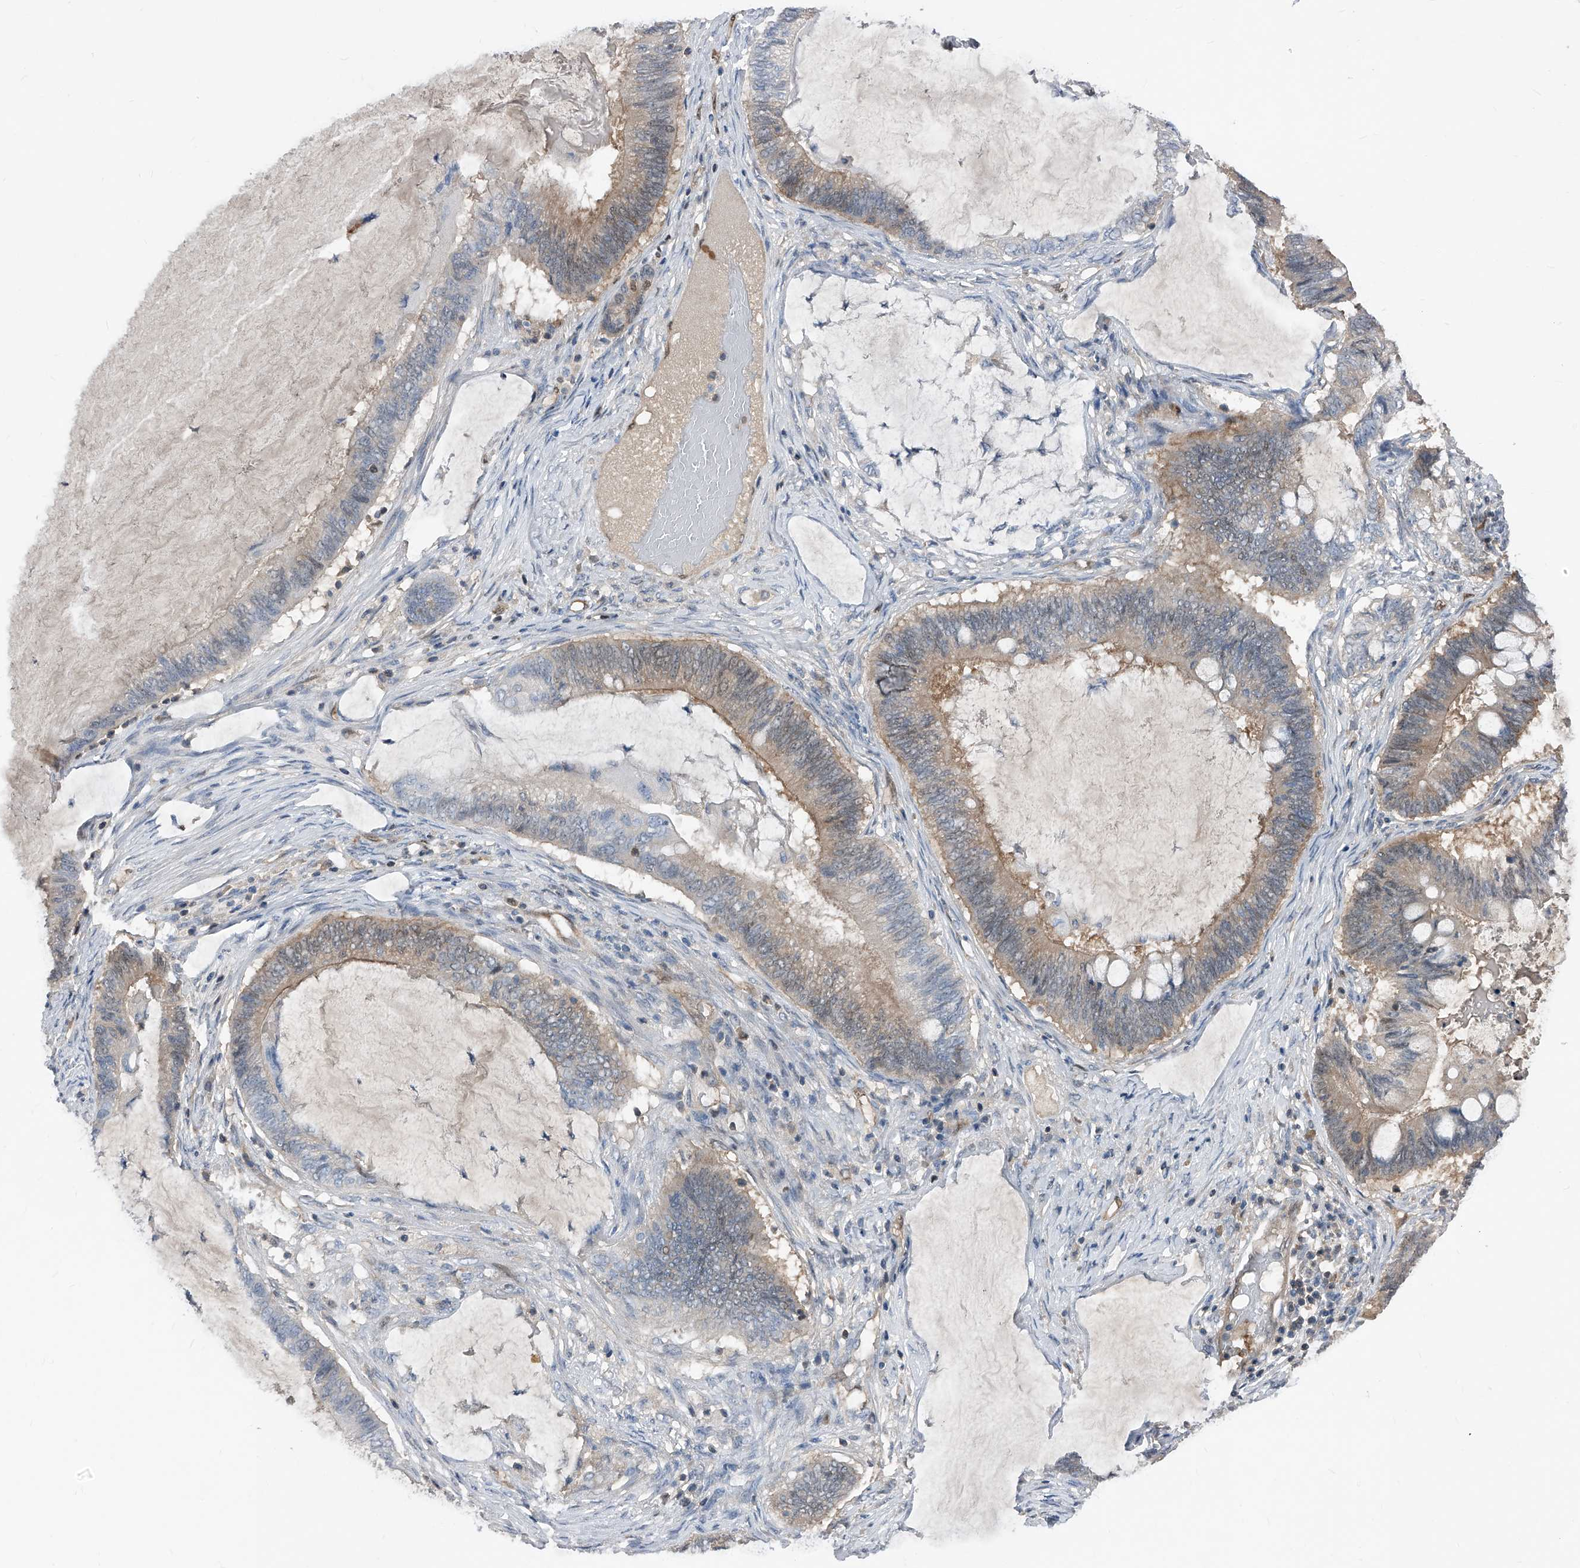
{"staining": {"intensity": "weak", "quantity": "25%-75%", "location": "cytoplasmic/membranous"}, "tissue": "ovarian cancer", "cell_type": "Tumor cells", "image_type": "cancer", "snomed": [{"axis": "morphology", "description": "Cystadenocarcinoma, mucinous, NOS"}, {"axis": "topography", "description": "Ovary"}], "caption": "Immunohistochemistry of ovarian mucinous cystadenocarcinoma reveals low levels of weak cytoplasmic/membranous expression in approximately 25%-75% of tumor cells. The protein is stained brown, and the nuclei are stained in blue (DAB (3,3'-diaminobenzidine) IHC with brightfield microscopy, high magnification).", "gene": "MAP2K6", "patient": {"sex": "female", "age": 61}}